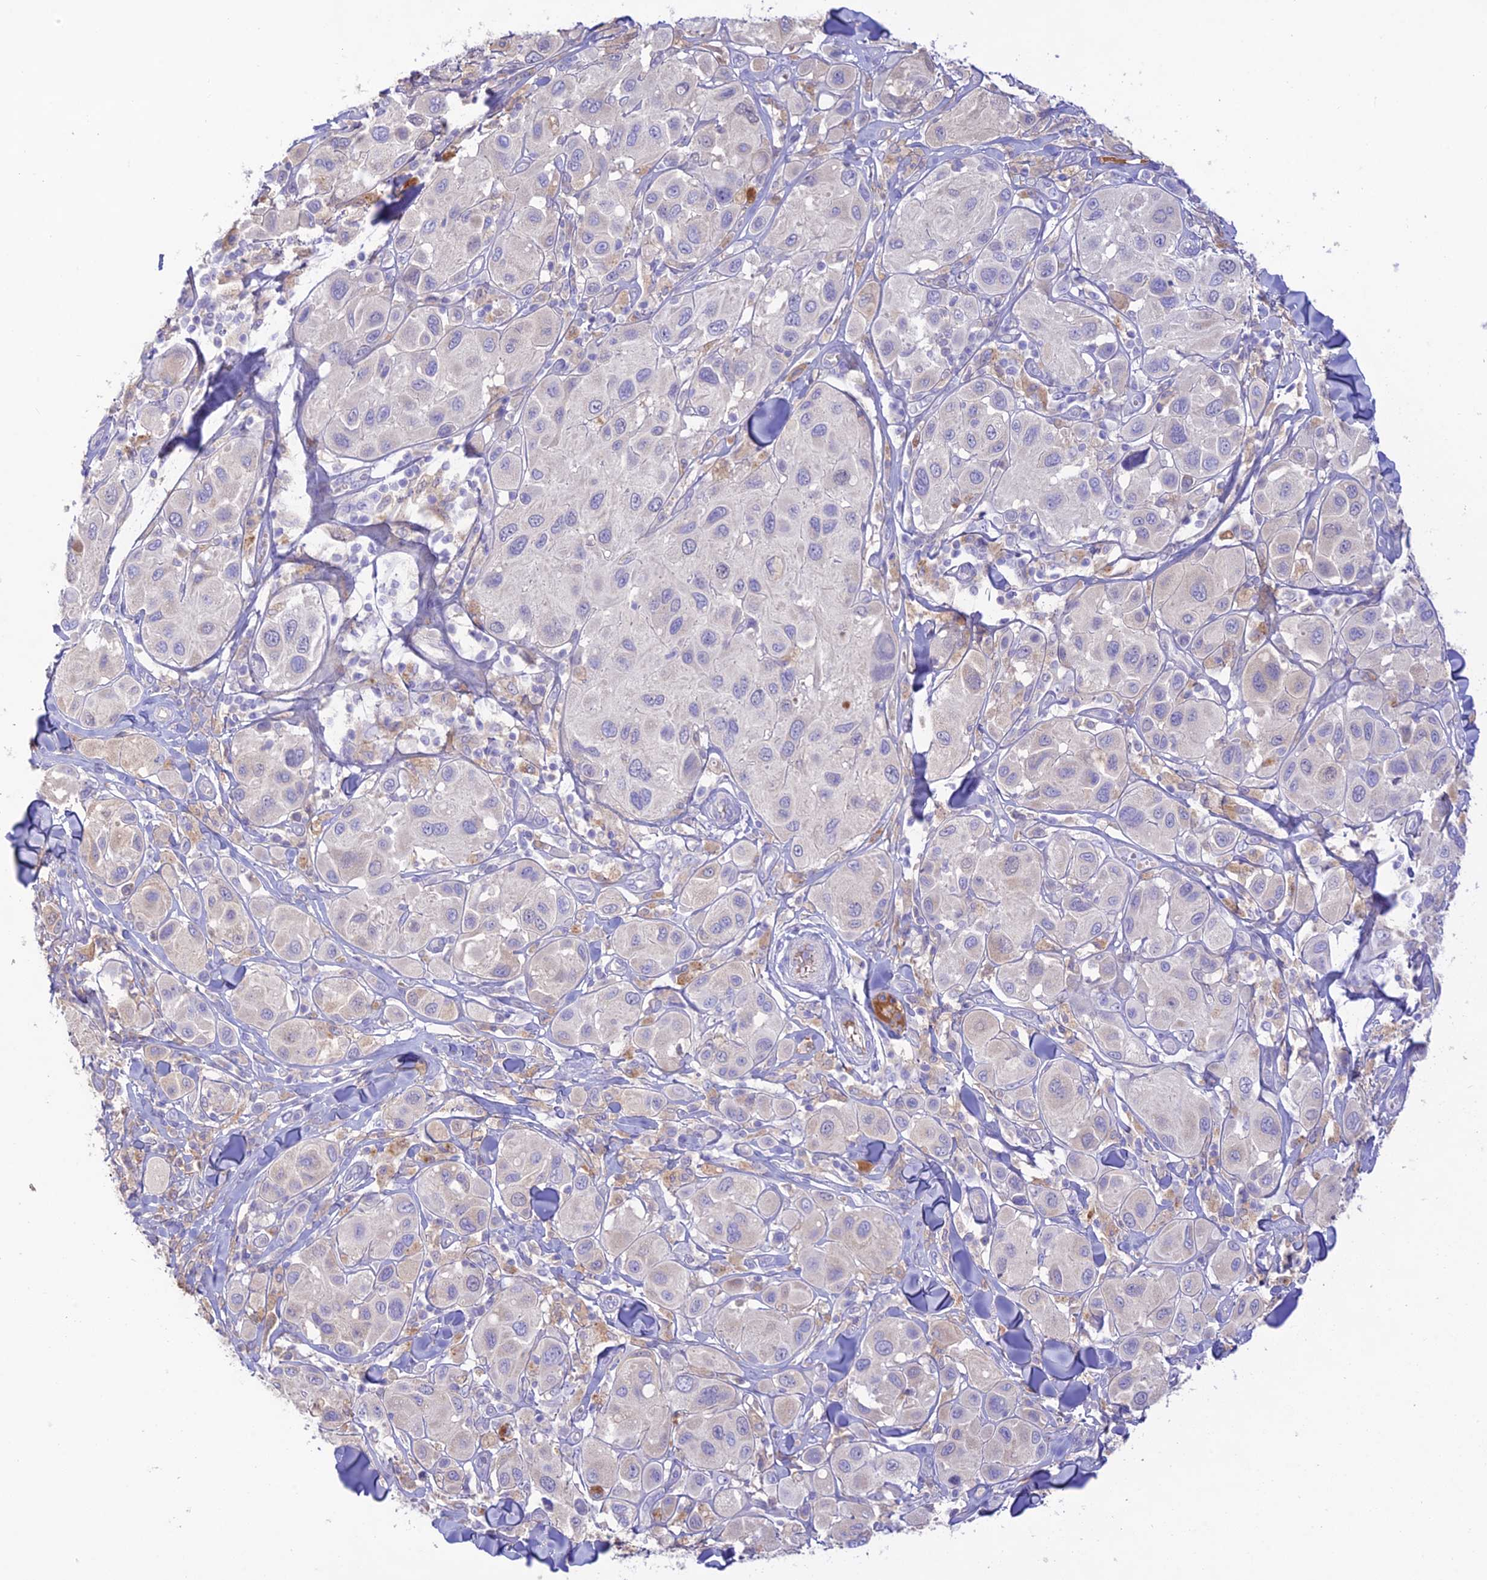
{"staining": {"intensity": "negative", "quantity": "none", "location": "none"}, "tissue": "melanoma", "cell_type": "Tumor cells", "image_type": "cancer", "snomed": [{"axis": "morphology", "description": "Malignant melanoma, Metastatic site"}, {"axis": "topography", "description": "Skin"}], "caption": "Malignant melanoma (metastatic site) was stained to show a protein in brown. There is no significant expression in tumor cells. (DAB (3,3'-diaminobenzidine) immunohistochemistry visualized using brightfield microscopy, high magnification).", "gene": "NLRP9", "patient": {"sex": "male", "age": 41}}